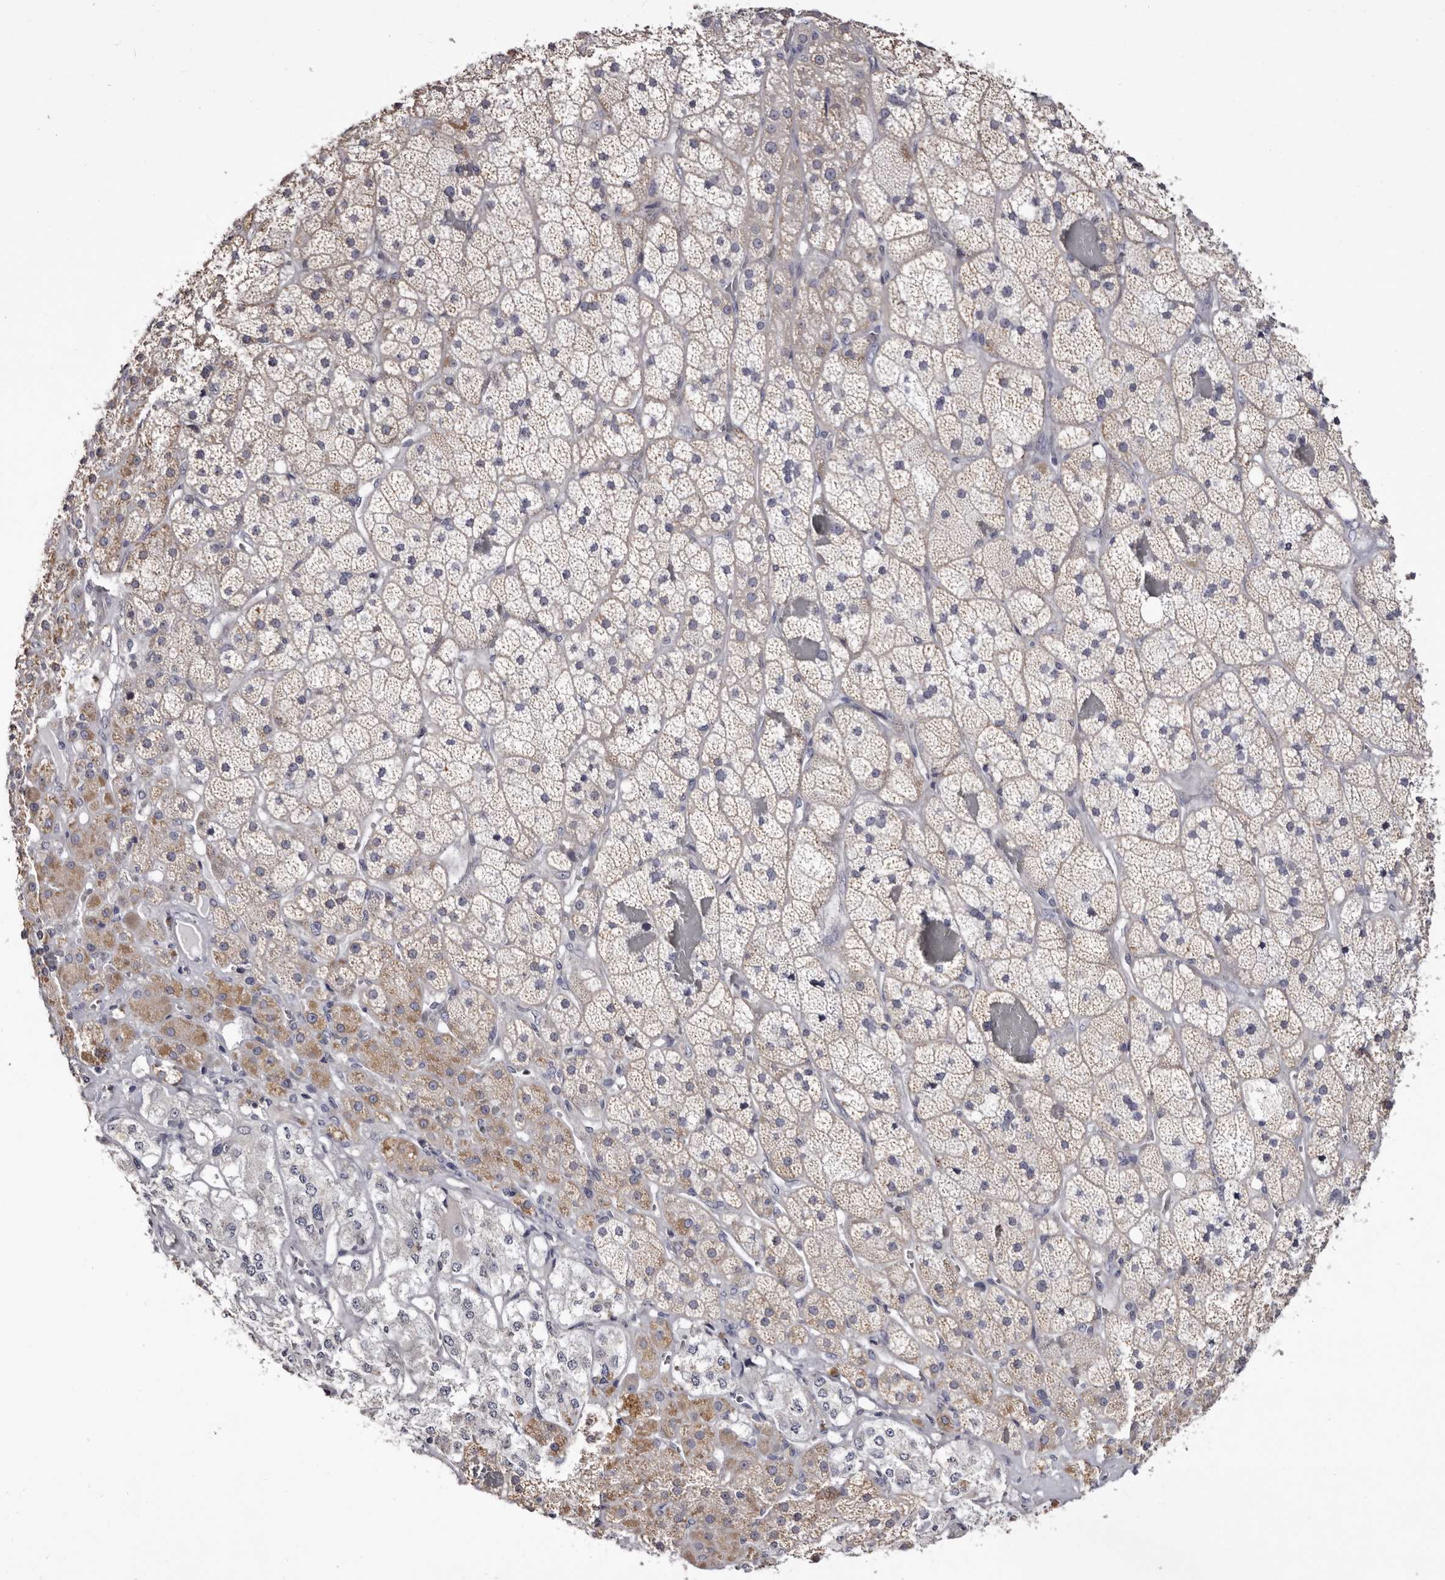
{"staining": {"intensity": "moderate", "quantity": "25%-75%", "location": "cytoplasmic/membranous"}, "tissue": "adrenal gland", "cell_type": "Glandular cells", "image_type": "normal", "snomed": [{"axis": "morphology", "description": "Normal tissue, NOS"}, {"axis": "topography", "description": "Adrenal gland"}], "caption": "Immunohistochemical staining of normal adrenal gland demonstrates medium levels of moderate cytoplasmic/membranous positivity in about 25%-75% of glandular cells.", "gene": "CASQ1", "patient": {"sex": "male", "age": 57}}